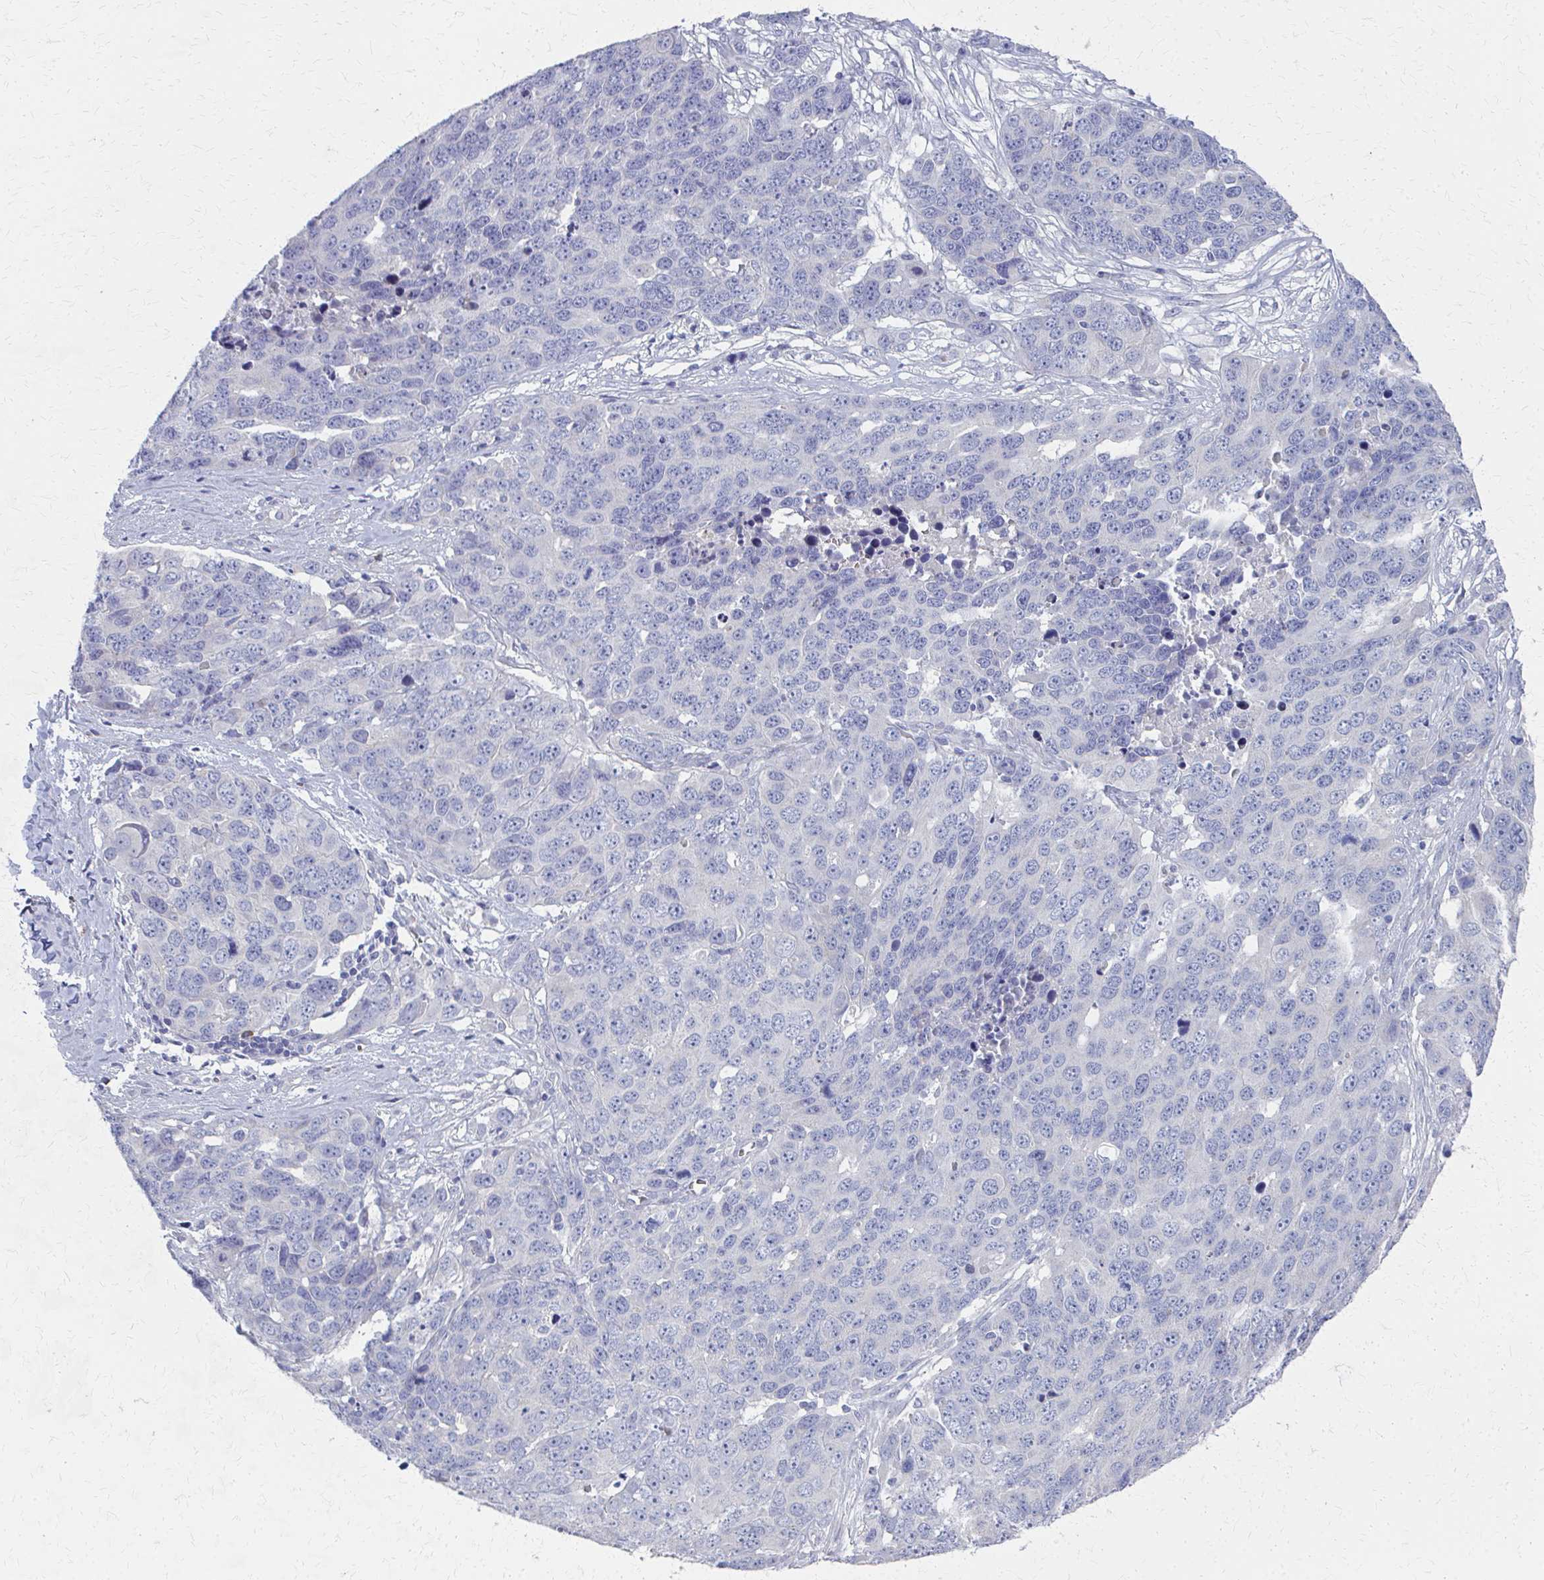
{"staining": {"intensity": "negative", "quantity": "none", "location": "none"}, "tissue": "ovarian cancer", "cell_type": "Tumor cells", "image_type": "cancer", "snomed": [{"axis": "morphology", "description": "Cystadenocarcinoma, serous, NOS"}, {"axis": "topography", "description": "Ovary"}], "caption": "High magnification brightfield microscopy of ovarian serous cystadenocarcinoma stained with DAB (brown) and counterstained with hematoxylin (blue): tumor cells show no significant expression.", "gene": "MS4A2", "patient": {"sex": "female", "age": 76}}